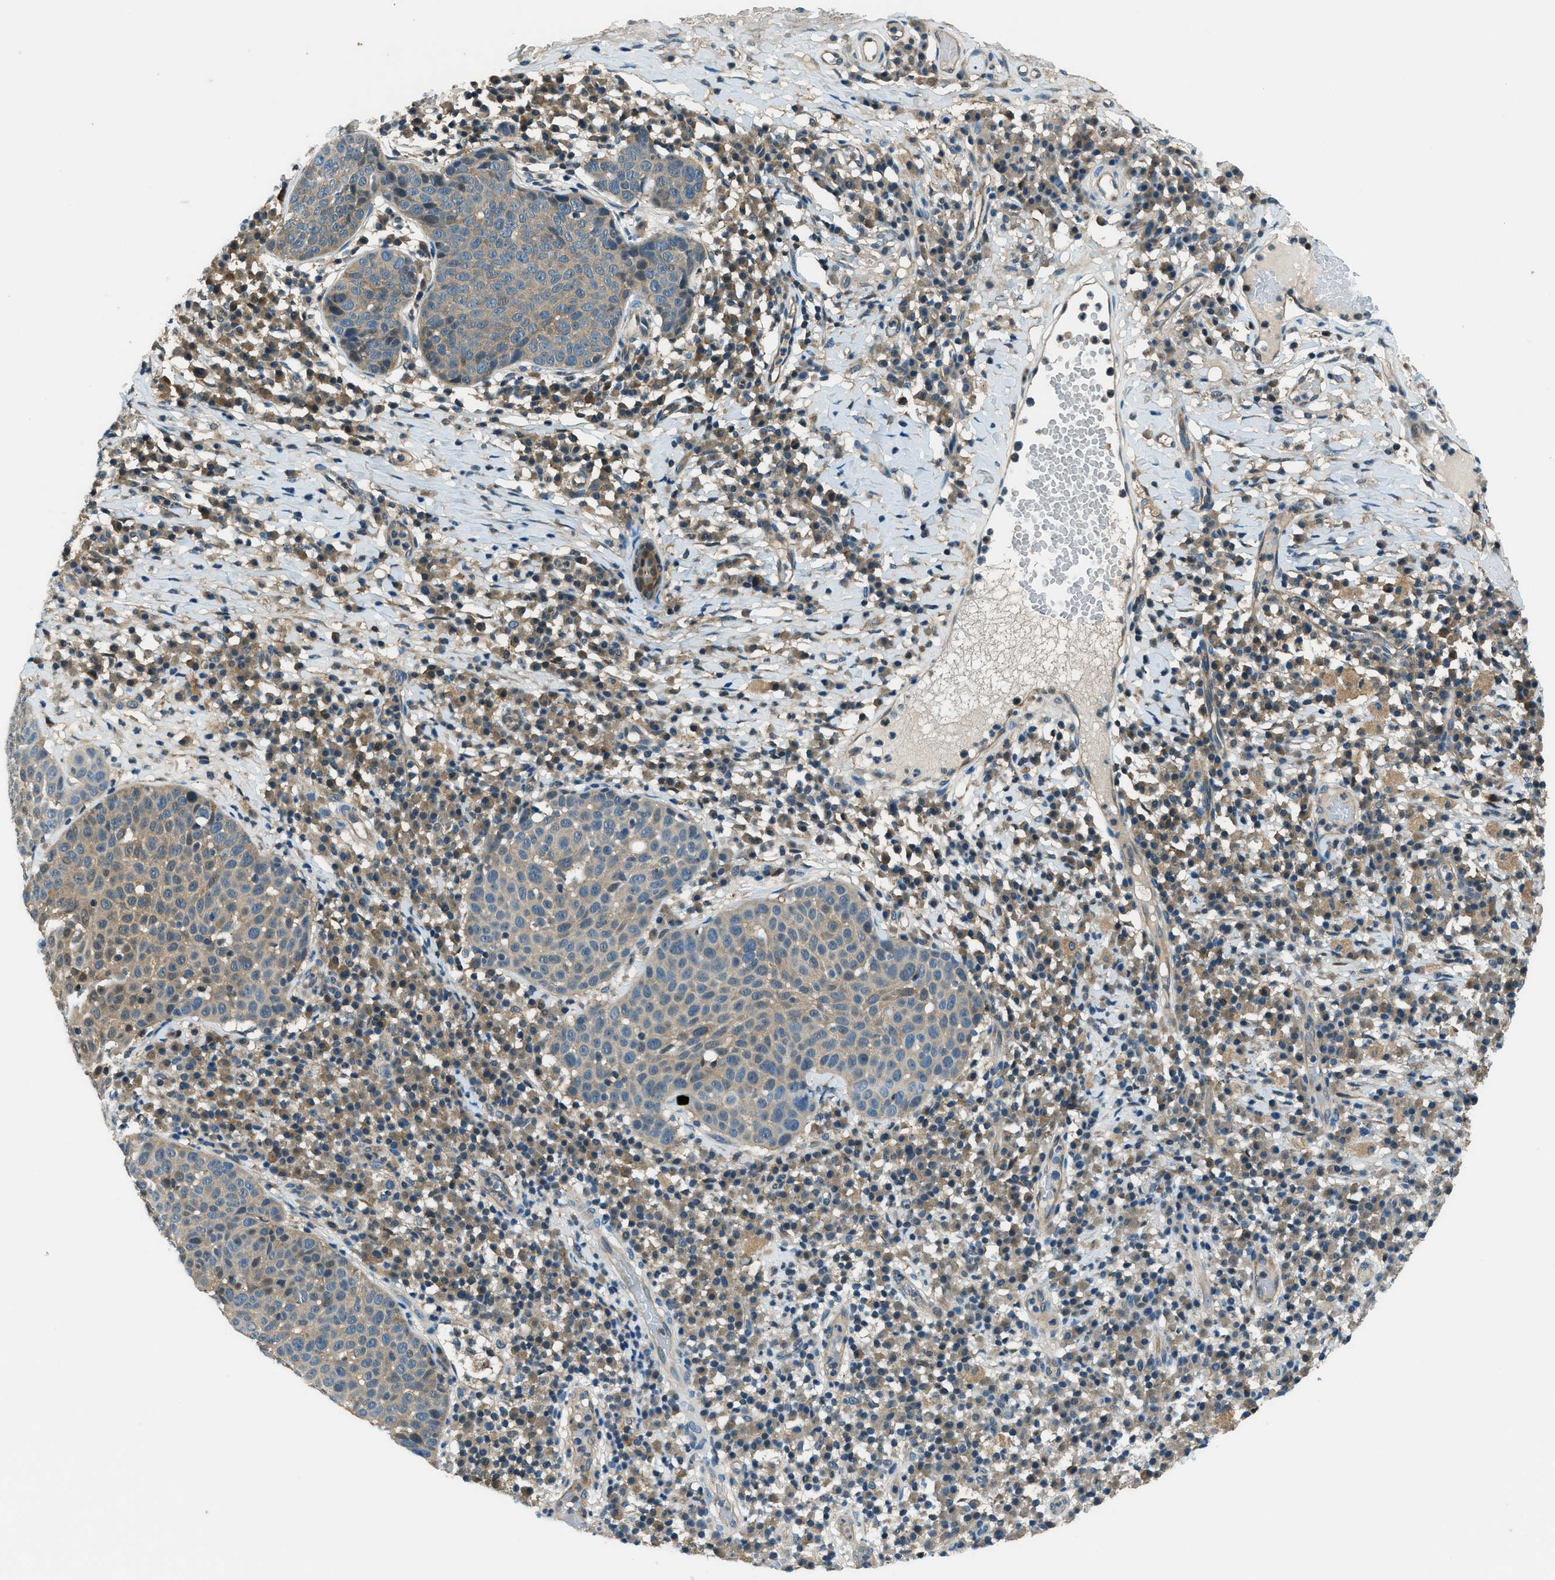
{"staining": {"intensity": "weak", "quantity": "25%-75%", "location": "cytoplasmic/membranous"}, "tissue": "skin cancer", "cell_type": "Tumor cells", "image_type": "cancer", "snomed": [{"axis": "morphology", "description": "Squamous cell carcinoma in situ, NOS"}, {"axis": "morphology", "description": "Squamous cell carcinoma, NOS"}, {"axis": "topography", "description": "Skin"}], "caption": "This is a micrograph of immunohistochemistry (IHC) staining of skin cancer, which shows weak staining in the cytoplasmic/membranous of tumor cells.", "gene": "HEBP2", "patient": {"sex": "male", "age": 93}}